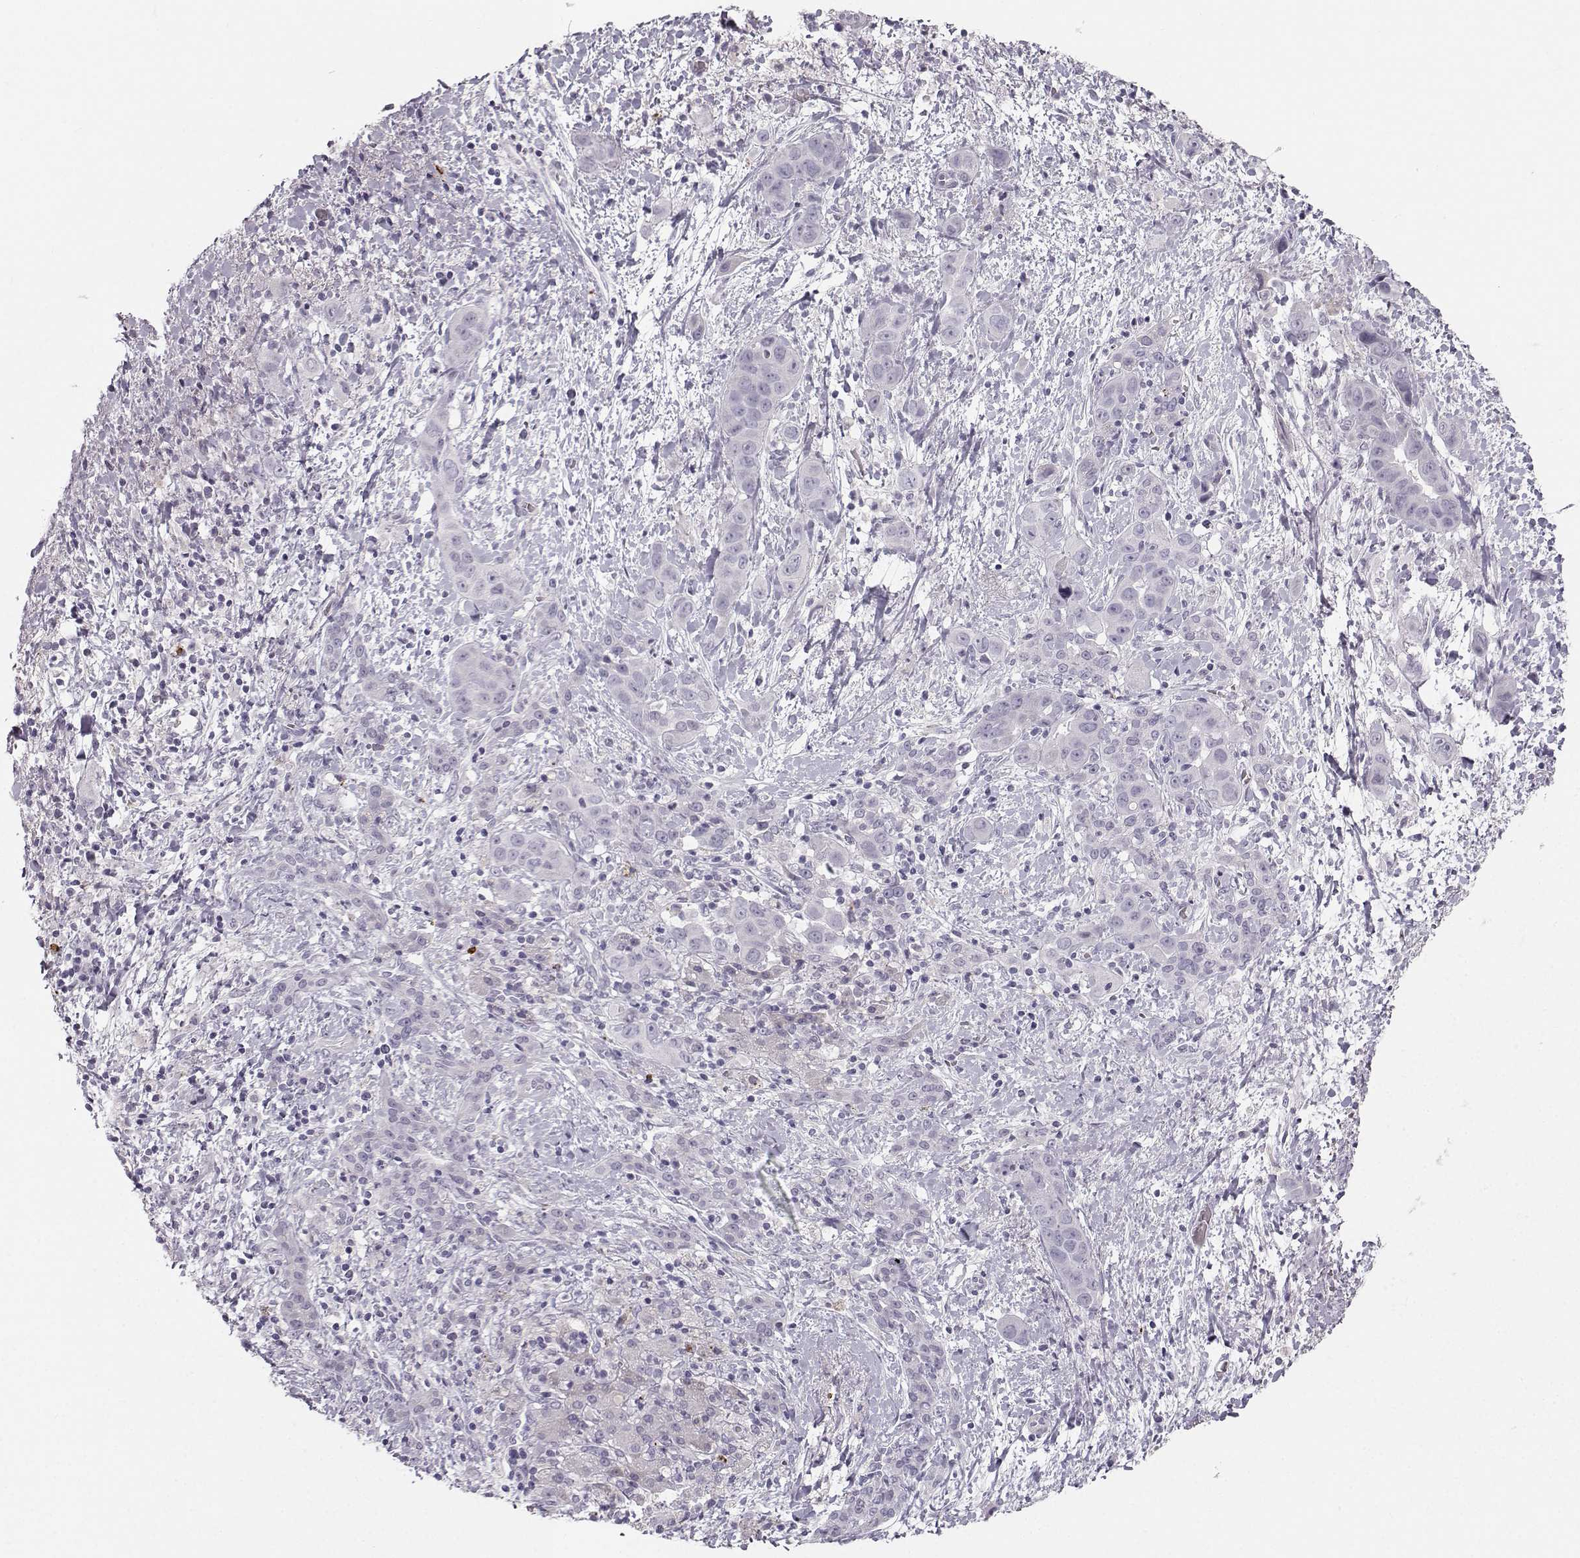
{"staining": {"intensity": "negative", "quantity": "none", "location": "none"}, "tissue": "liver cancer", "cell_type": "Tumor cells", "image_type": "cancer", "snomed": [{"axis": "morphology", "description": "Cholangiocarcinoma"}, {"axis": "topography", "description": "Liver"}], "caption": "Micrograph shows no protein expression in tumor cells of liver cancer tissue. Brightfield microscopy of immunohistochemistry stained with DAB (3,3'-diaminobenzidine) (brown) and hematoxylin (blue), captured at high magnification.", "gene": "CASR", "patient": {"sex": "female", "age": 52}}